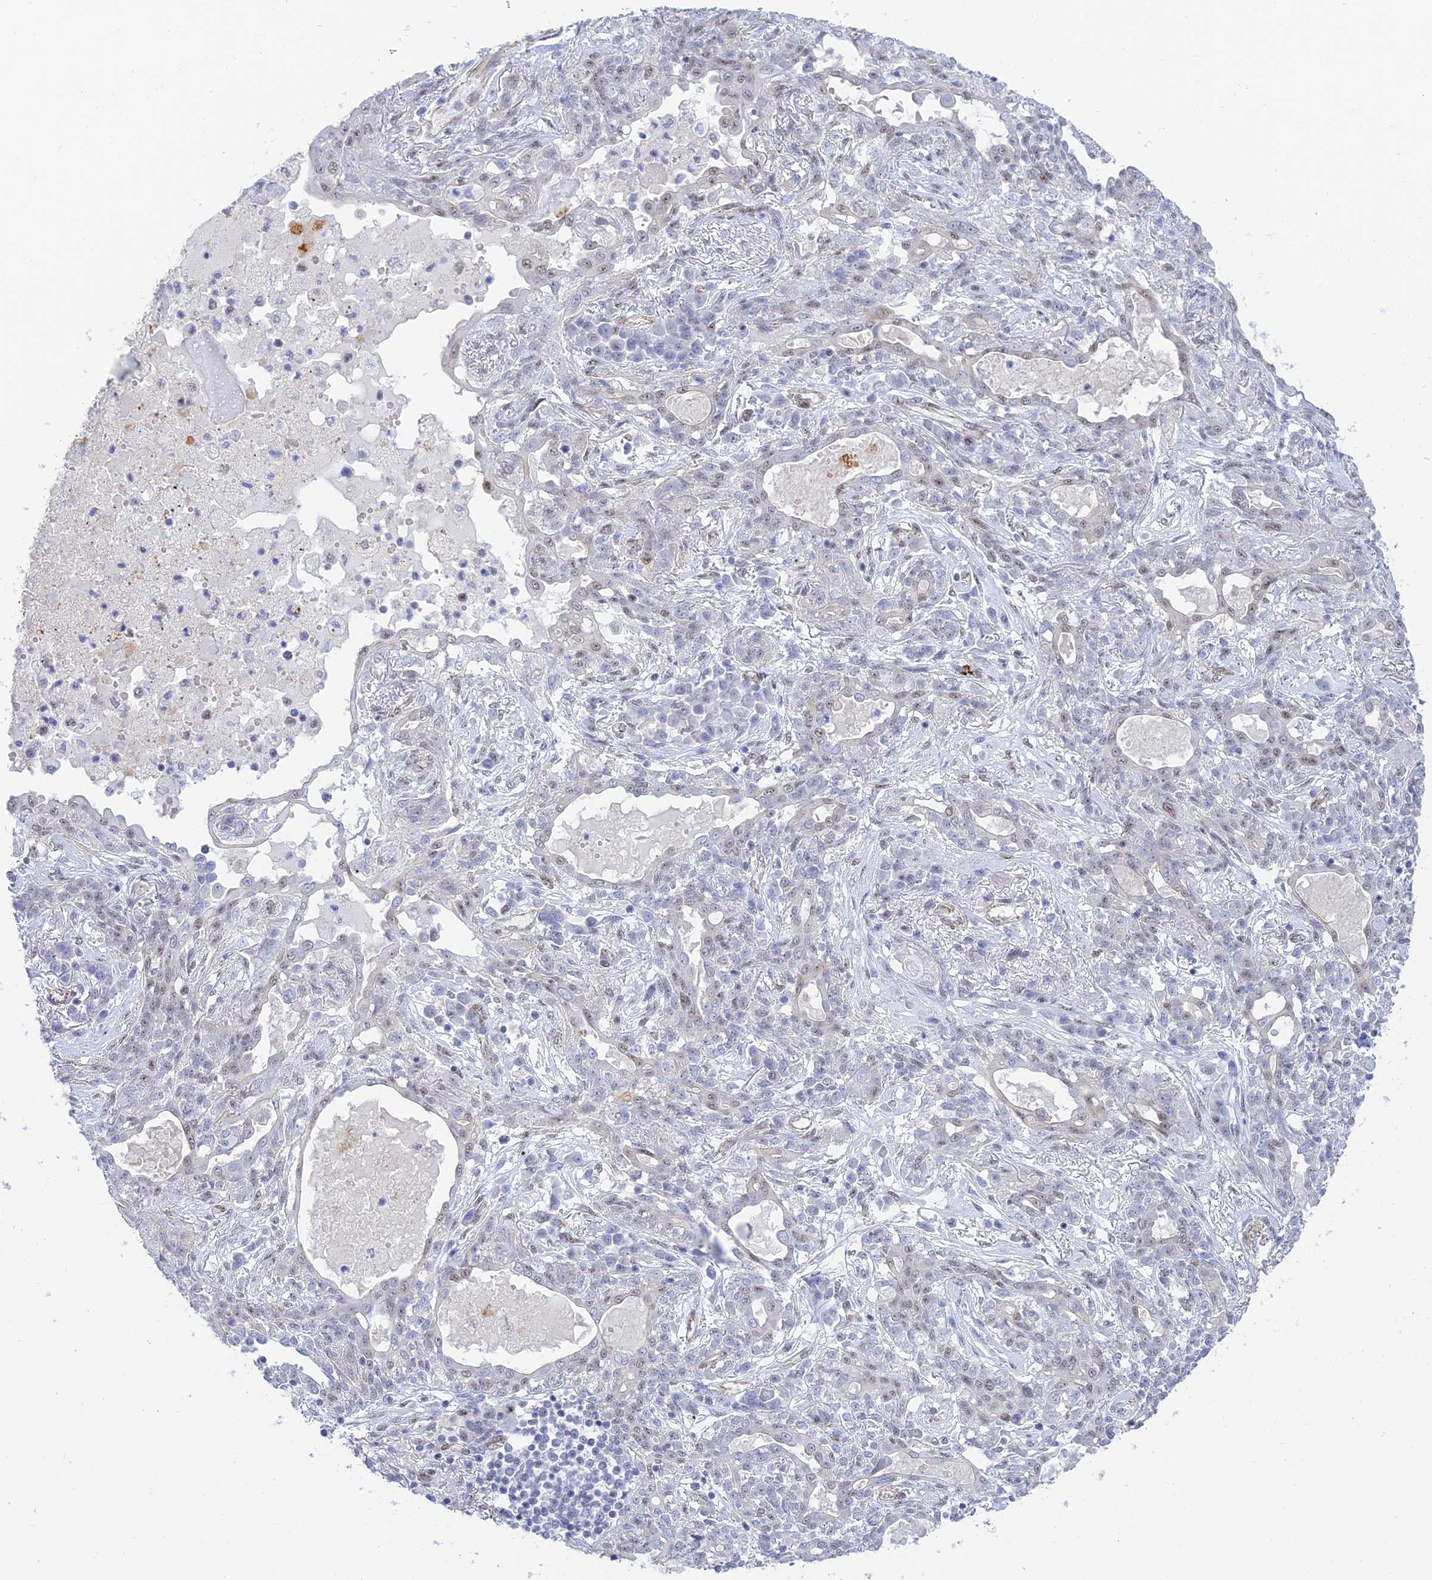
{"staining": {"intensity": "weak", "quantity": "25%-75%", "location": "nuclear"}, "tissue": "lung cancer", "cell_type": "Tumor cells", "image_type": "cancer", "snomed": [{"axis": "morphology", "description": "Squamous cell carcinoma, NOS"}, {"axis": "topography", "description": "Lung"}], "caption": "Lung cancer stained with a brown dye displays weak nuclear positive expression in approximately 25%-75% of tumor cells.", "gene": "CFAP92", "patient": {"sex": "female", "age": 70}}